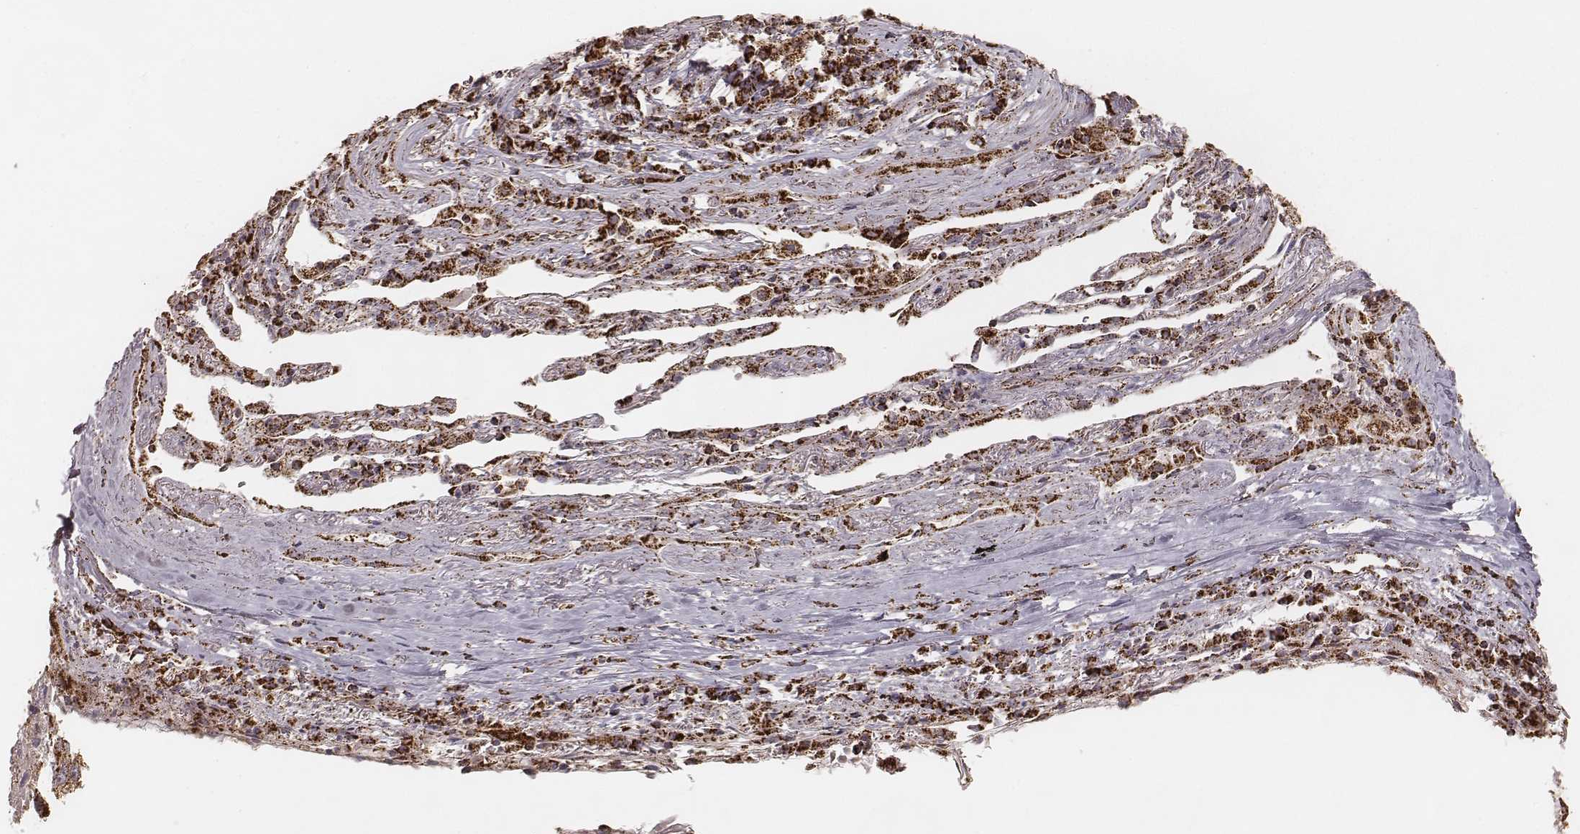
{"staining": {"intensity": "strong", "quantity": ">75%", "location": "cytoplasmic/membranous"}, "tissue": "lung cancer", "cell_type": "Tumor cells", "image_type": "cancer", "snomed": [{"axis": "morphology", "description": "Squamous cell carcinoma, NOS"}, {"axis": "topography", "description": "Lung"}], "caption": "IHC photomicrograph of neoplastic tissue: human lung cancer (squamous cell carcinoma) stained using immunohistochemistry exhibits high levels of strong protein expression localized specifically in the cytoplasmic/membranous of tumor cells, appearing as a cytoplasmic/membranous brown color.", "gene": "CS", "patient": {"sex": "male", "age": 73}}